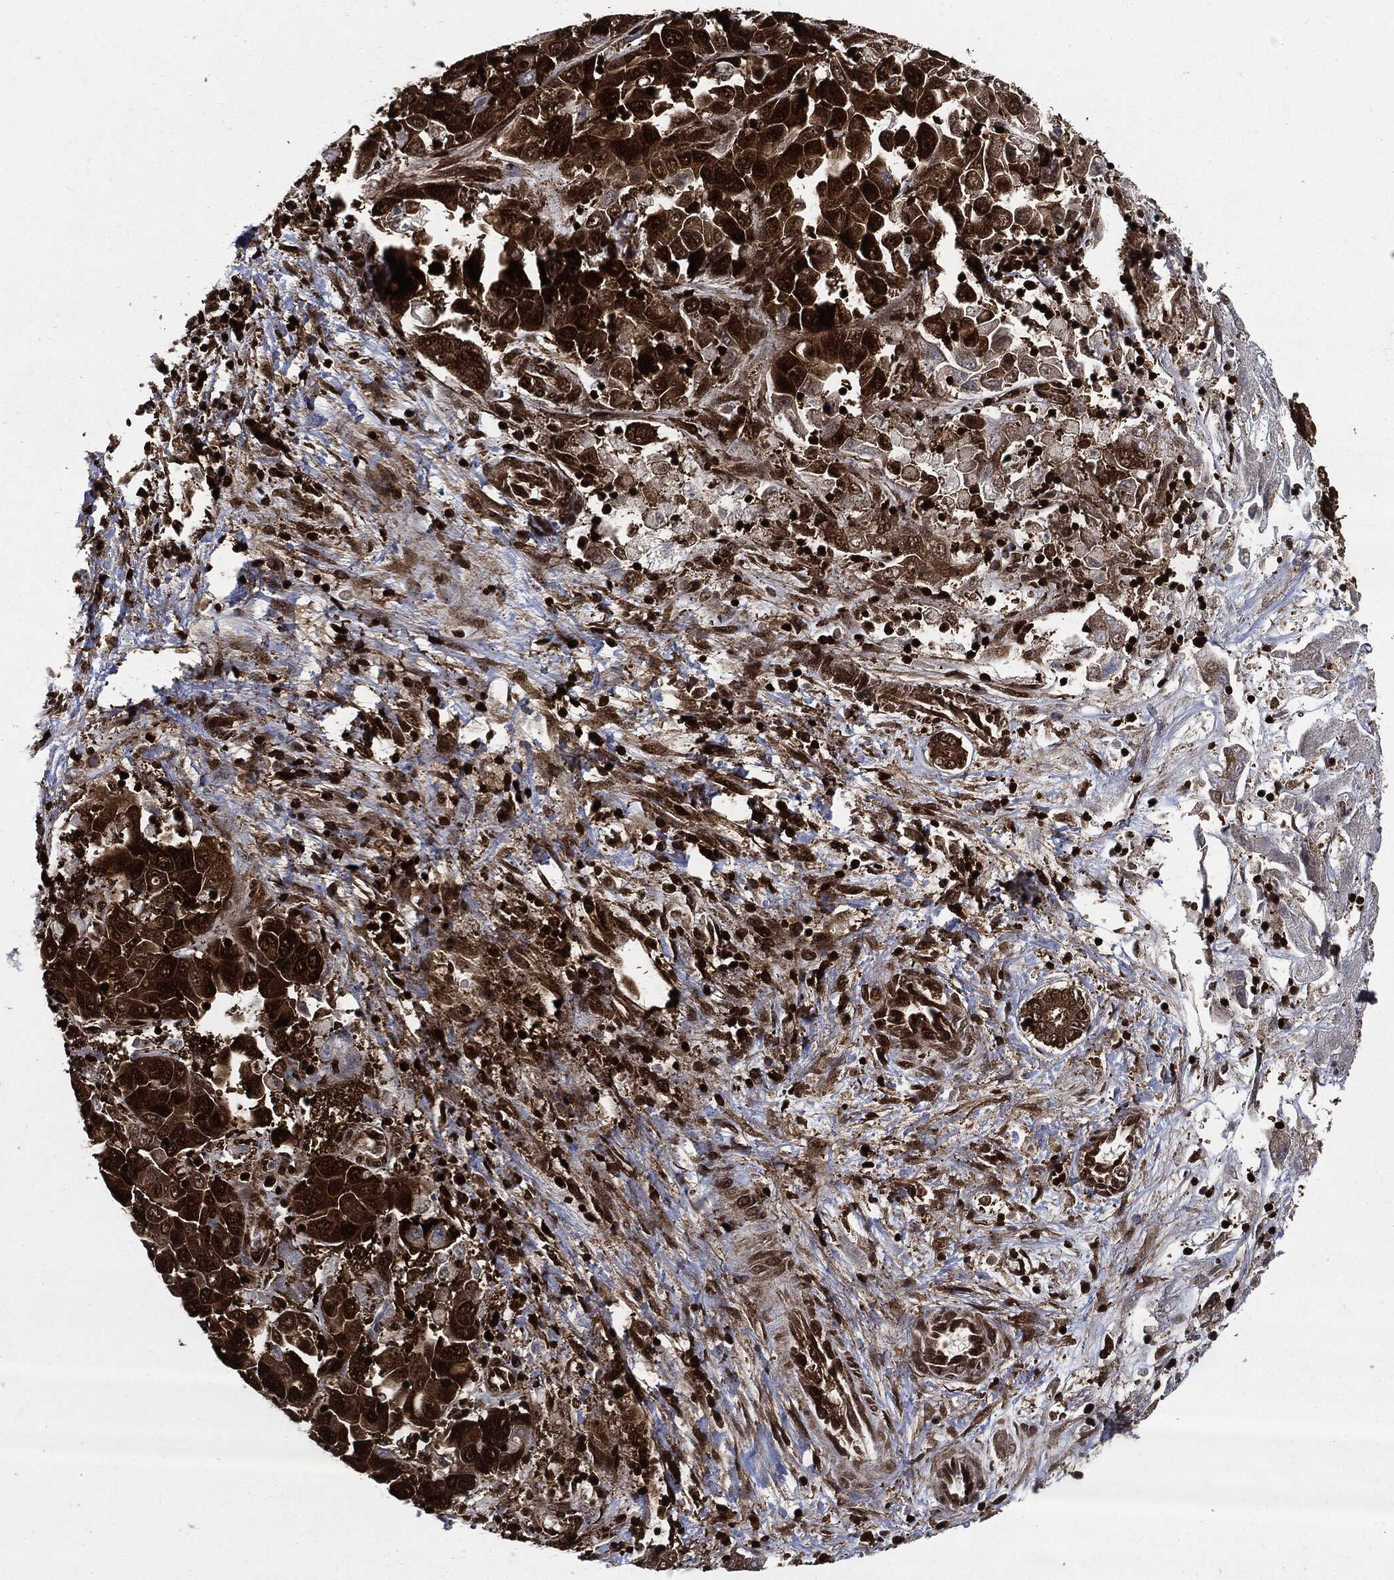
{"staining": {"intensity": "strong", "quantity": ">75%", "location": "cytoplasmic/membranous"}, "tissue": "liver cancer", "cell_type": "Tumor cells", "image_type": "cancer", "snomed": [{"axis": "morphology", "description": "Cholangiocarcinoma"}, {"axis": "topography", "description": "Liver"}], "caption": "Immunohistochemistry (IHC) photomicrograph of human liver cancer (cholangiocarcinoma) stained for a protein (brown), which shows high levels of strong cytoplasmic/membranous positivity in approximately >75% of tumor cells.", "gene": "YWHAB", "patient": {"sex": "female", "age": 52}}